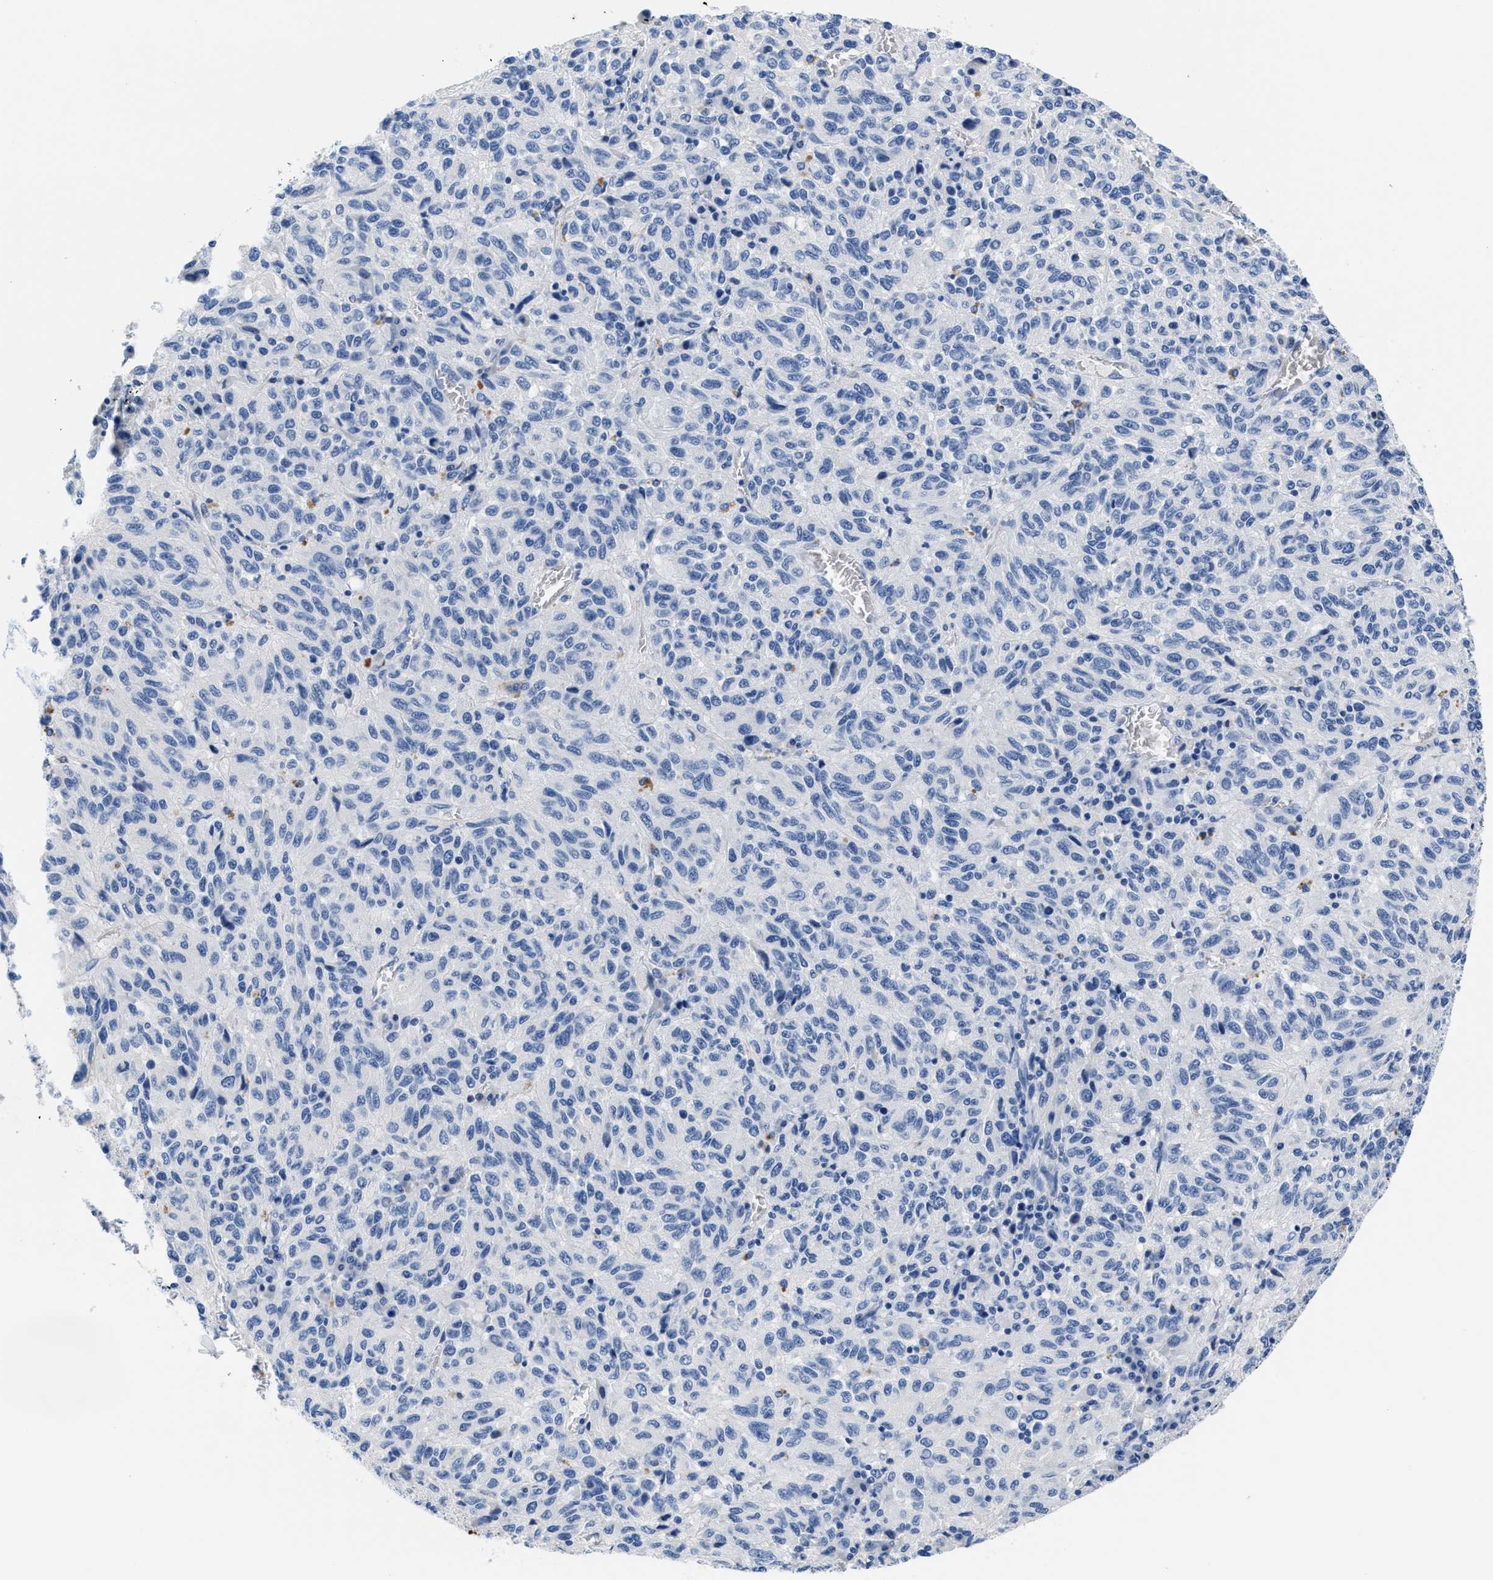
{"staining": {"intensity": "negative", "quantity": "none", "location": "none"}, "tissue": "melanoma", "cell_type": "Tumor cells", "image_type": "cancer", "snomed": [{"axis": "morphology", "description": "Malignant melanoma, Metastatic site"}, {"axis": "topography", "description": "Lung"}], "caption": "The immunohistochemistry image has no significant positivity in tumor cells of melanoma tissue. The staining was performed using DAB to visualize the protein expression in brown, while the nuclei were stained in blue with hematoxylin (Magnification: 20x).", "gene": "SLFN13", "patient": {"sex": "male", "age": 64}}